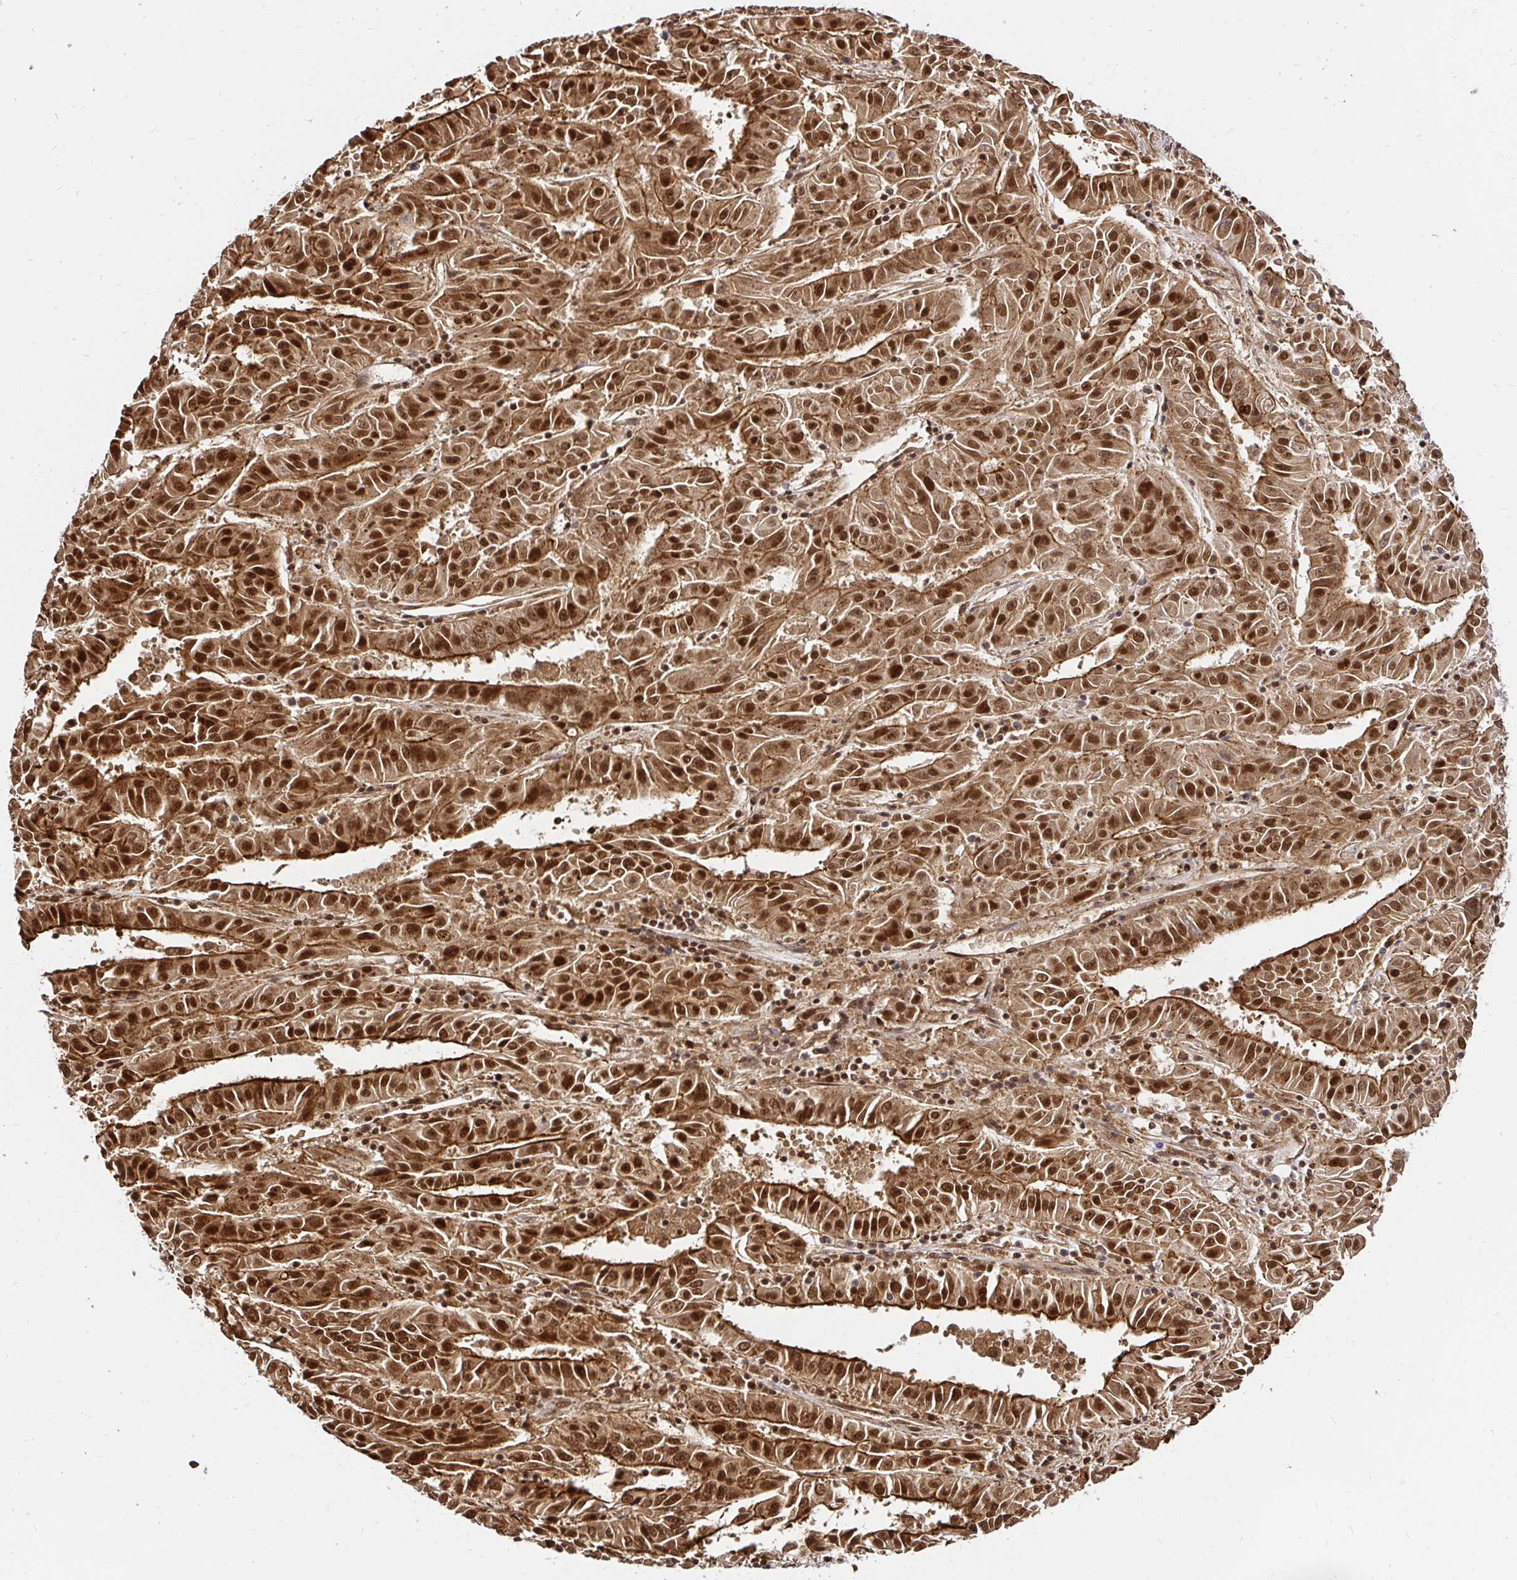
{"staining": {"intensity": "strong", "quantity": ">75%", "location": "cytoplasmic/membranous,nuclear"}, "tissue": "pancreatic cancer", "cell_type": "Tumor cells", "image_type": "cancer", "snomed": [{"axis": "morphology", "description": "Adenocarcinoma, NOS"}, {"axis": "topography", "description": "Pancreas"}], "caption": "IHC (DAB (3,3'-diaminobenzidine)) staining of adenocarcinoma (pancreatic) displays strong cytoplasmic/membranous and nuclear protein expression in about >75% of tumor cells. (Brightfield microscopy of DAB IHC at high magnification).", "gene": "GLYR1", "patient": {"sex": "male", "age": 63}}